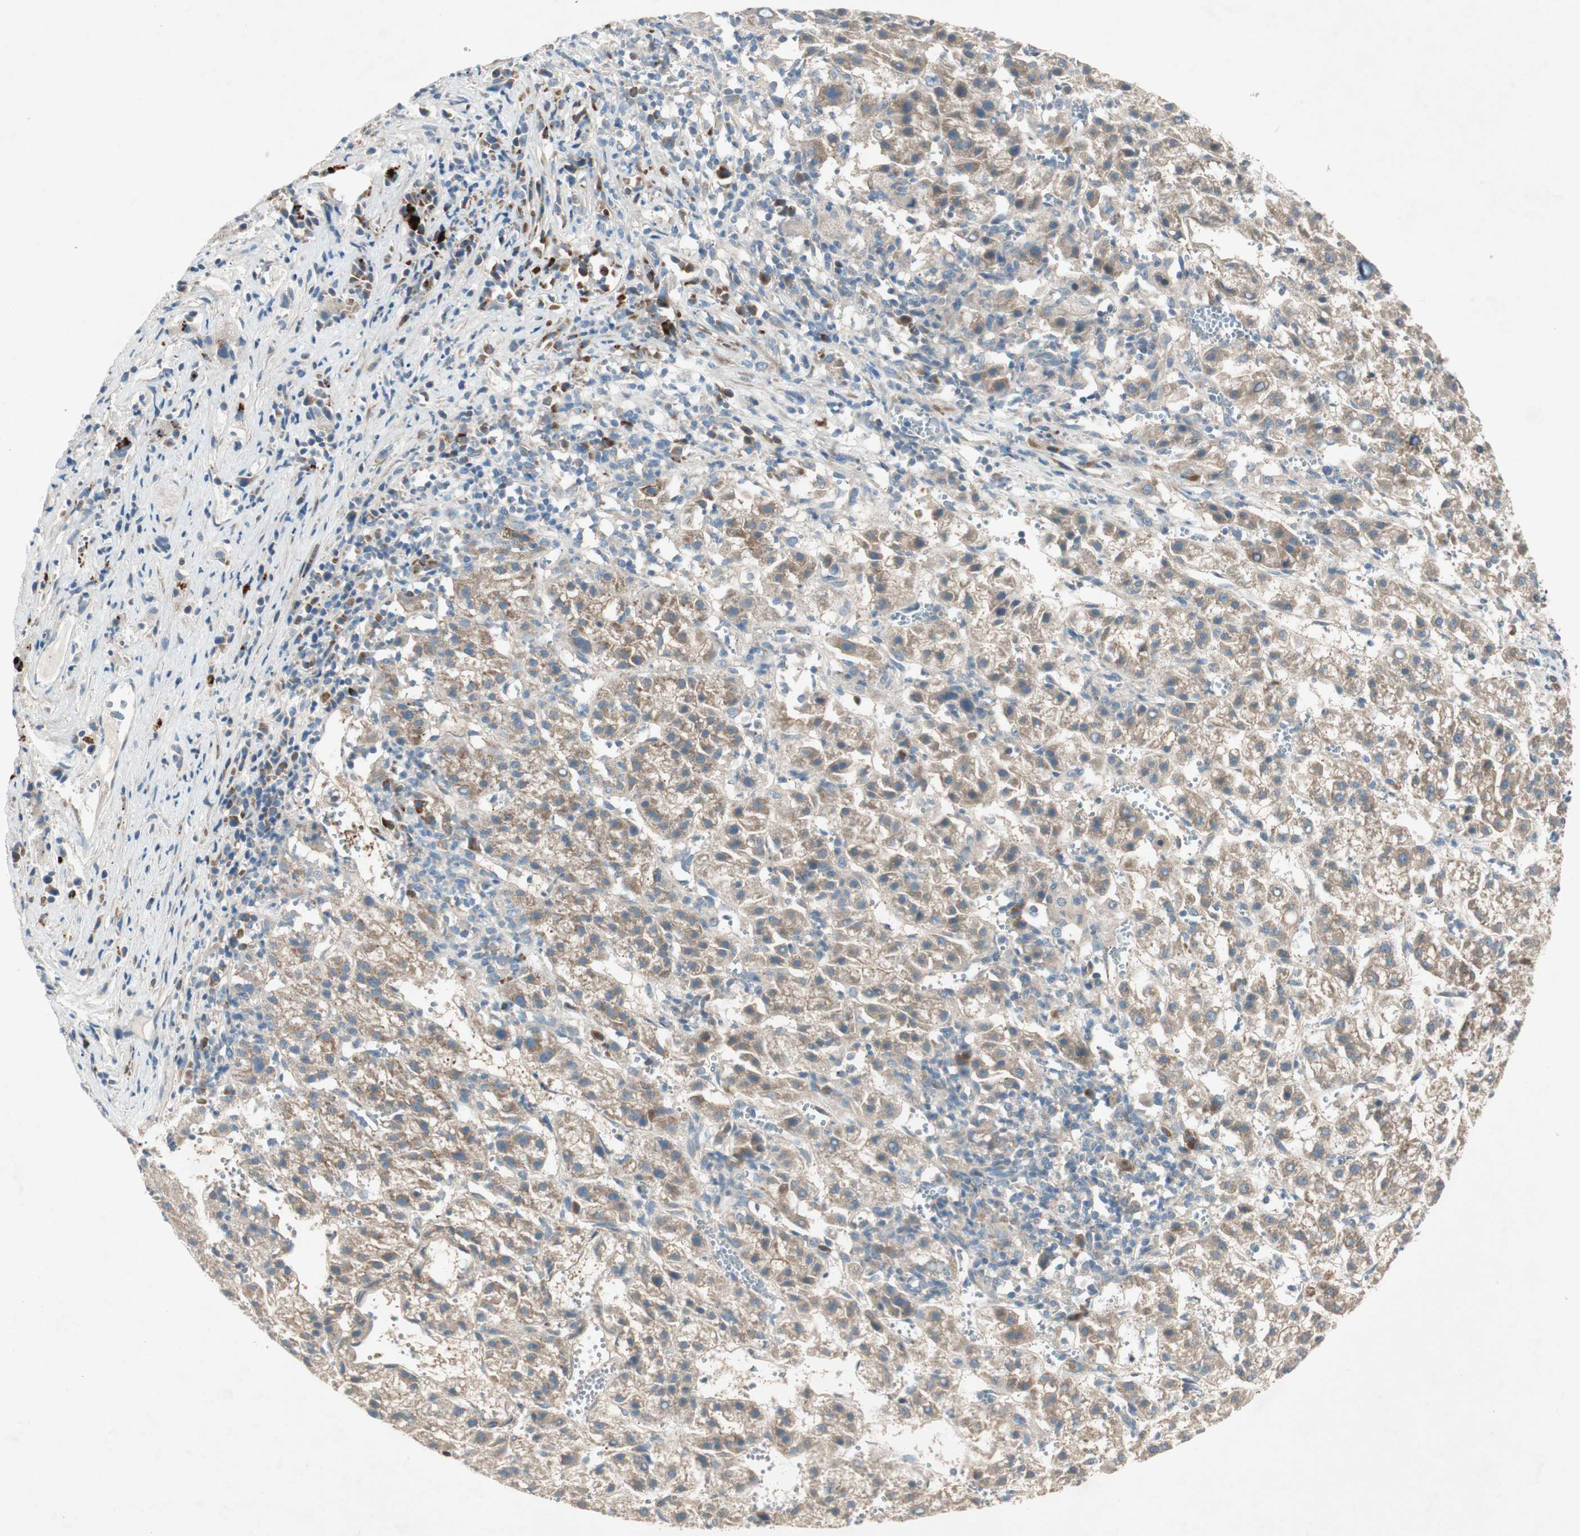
{"staining": {"intensity": "moderate", "quantity": ">75%", "location": "cytoplasmic/membranous"}, "tissue": "liver cancer", "cell_type": "Tumor cells", "image_type": "cancer", "snomed": [{"axis": "morphology", "description": "Carcinoma, Hepatocellular, NOS"}, {"axis": "topography", "description": "Liver"}], "caption": "There is medium levels of moderate cytoplasmic/membranous expression in tumor cells of hepatocellular carcinoma (liver), as demonstrated by immunohistochemical staining (brown color).", "gene": "APOO", "patient": {"sex": "female", "age": 58}}